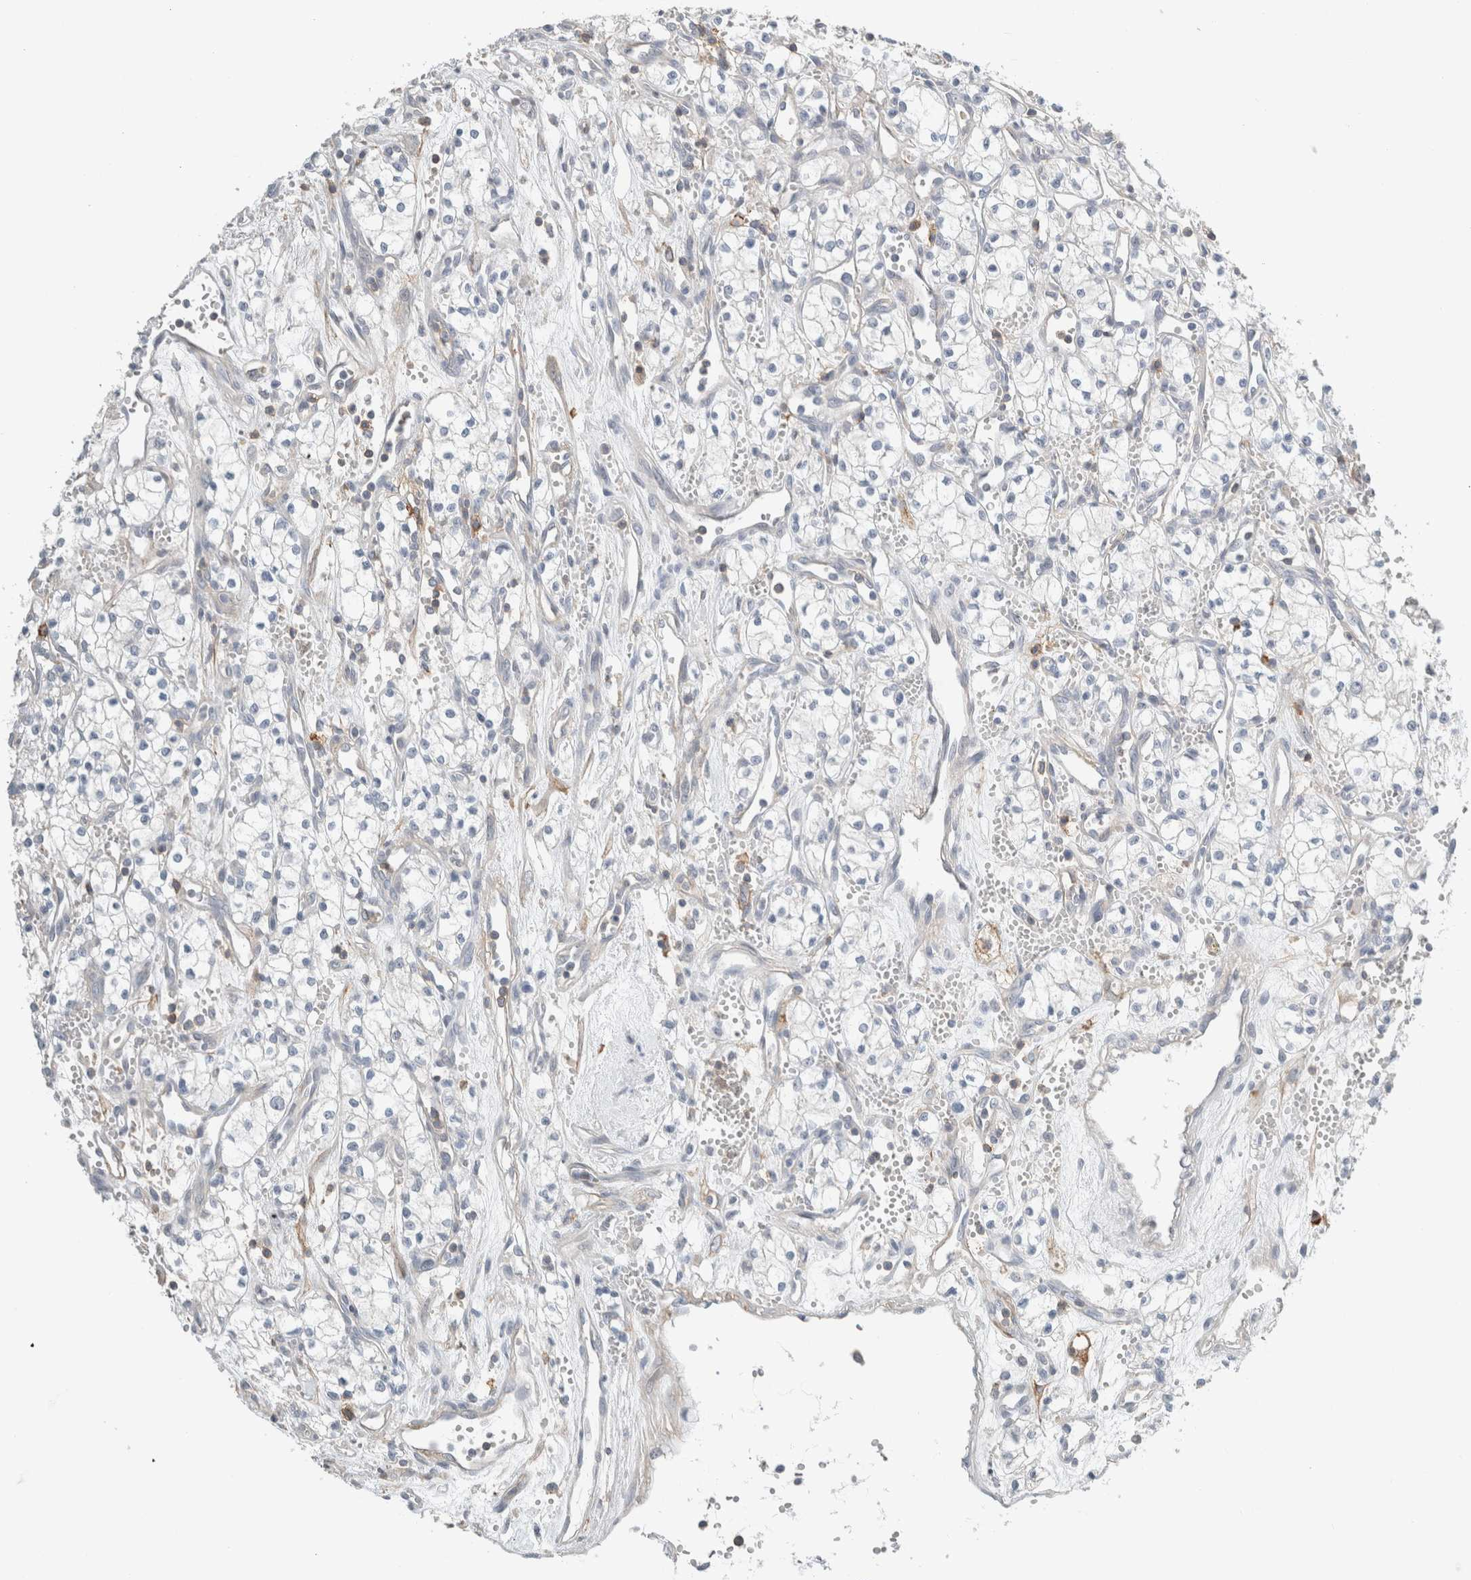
{"staining": {"intensity": "negative", "quantity": "none", "location": "none"}, "tissue": "renal cancer", "cell_type": "Tumor cells", "image_type": "cancer", "snomed": [{"axis": "morphology", "description": "Adenocarcinoma, NOS"}, {"axis": "topography", "description": "Kidney"}], "caption": "The immunohistochemistry (IHC) histopathology image has no significant staining in tumor cells of adenocarcinoma (renal) tissue.", "gene": "ERCC6L2", "patient": {"sex": "male", "age": 59}}